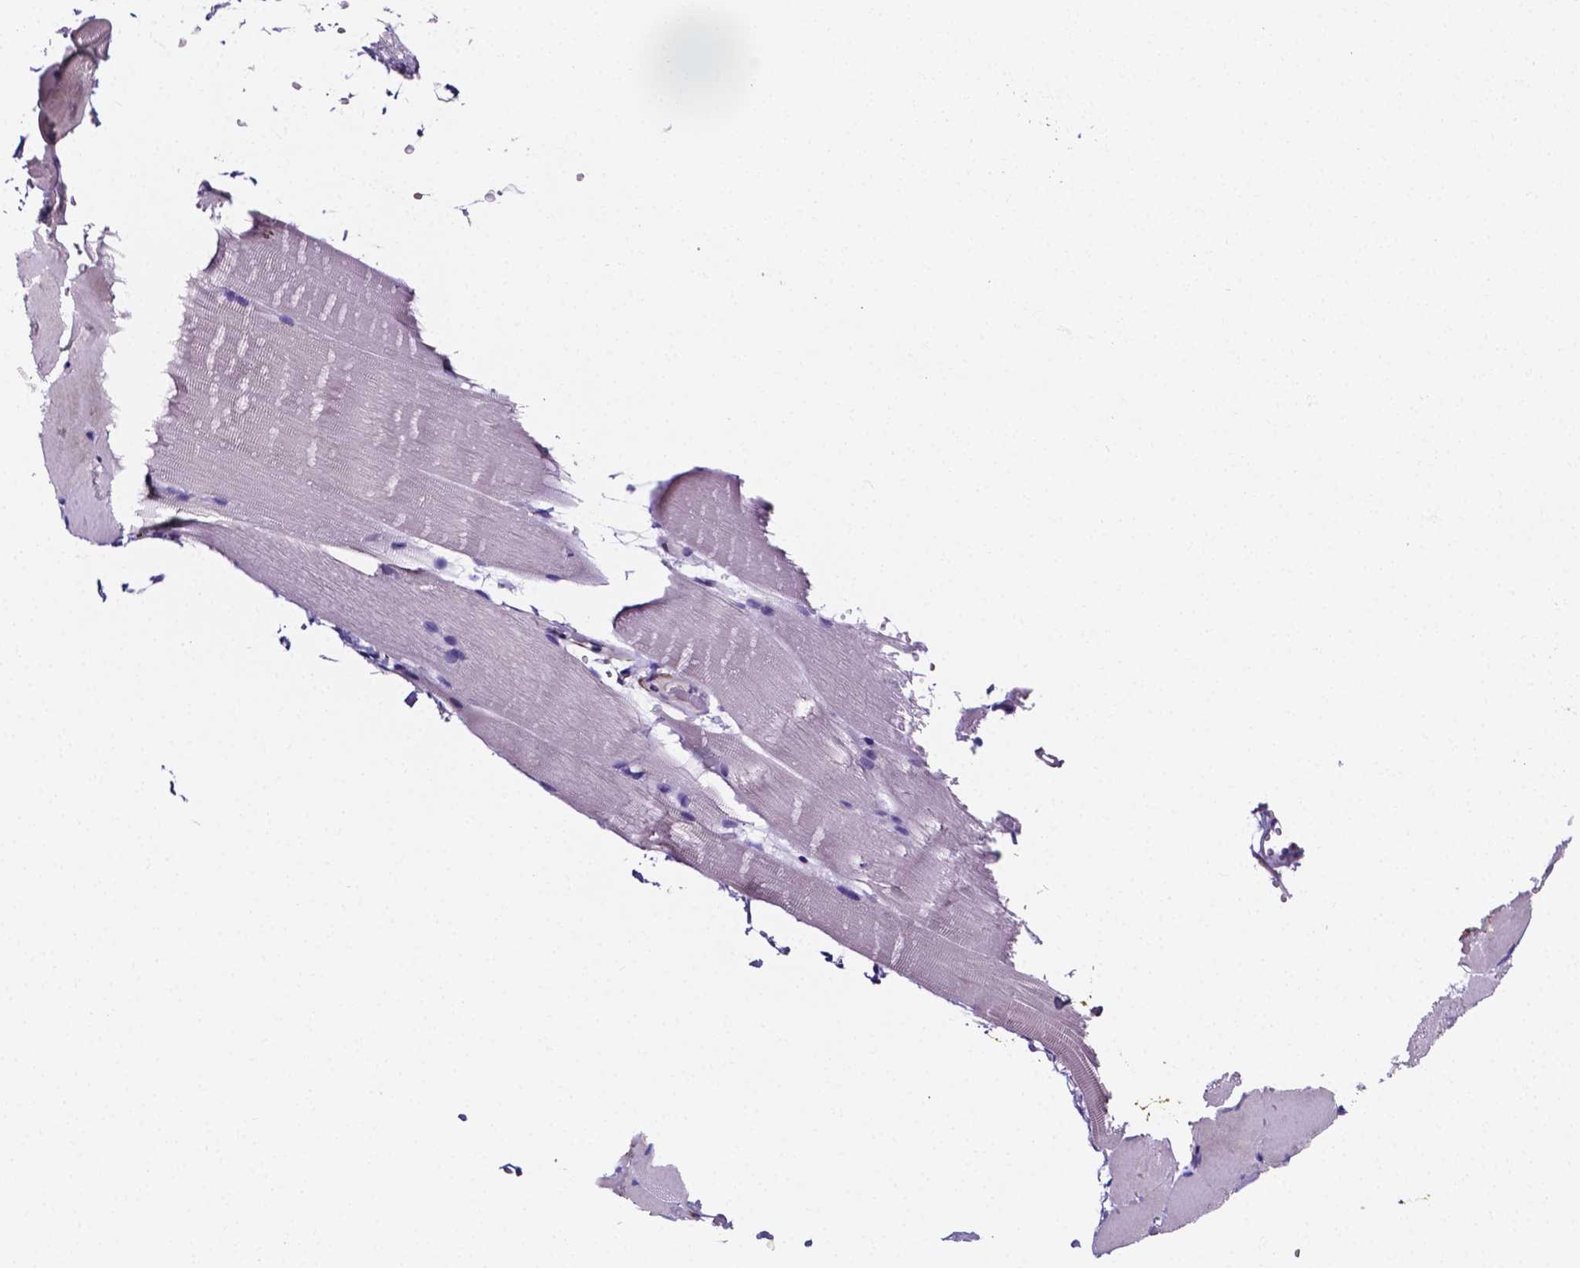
{"staining": {"intensity": "negative", "quantity": "none", "location": "none"}, "tissue": "skeletal muscle", "cell_type": "Myocytes", "image_type": "normal", "snomed": [{"axis": "morphology", "description": "Normal tissue, NOS"}, {"axis": "topography", "description": "Skeletal muscle"}], "caption": "Immunohistochemistry (IHC) of unremarkable human skeletal muscle exhibits no expression in myocytes.", "gene": "NRGN", "patient": {"sex": "female", "age": 37}}